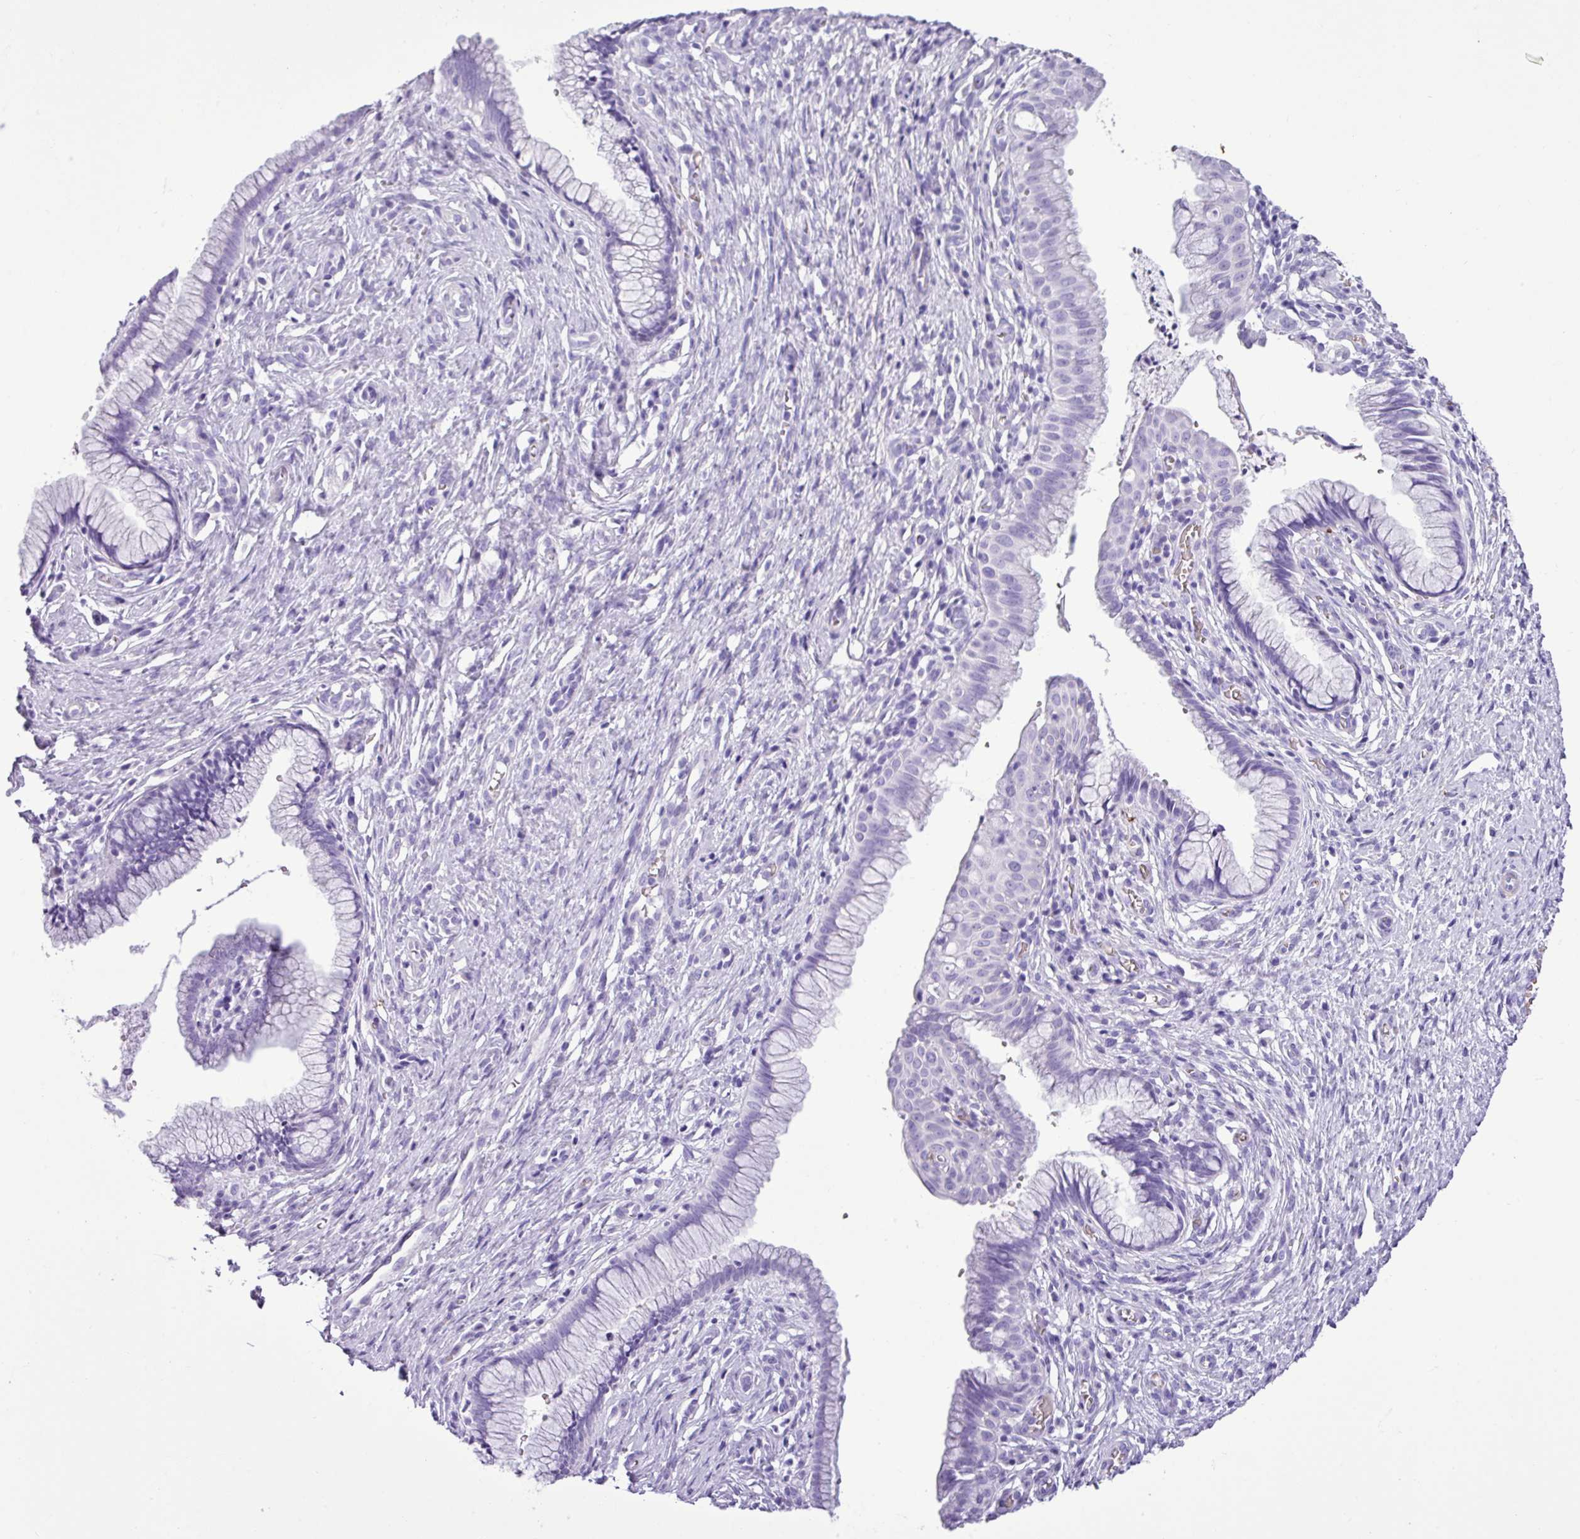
{"staining": {"intensity": "negative", "quantity": "none", "location": "none"}, "tissue": "cervix", "cell_type": "Glandular cells", "image_type": "normal", "snomed": [{"axis": "morphology", "description": "Normal tissue, NOS"}, {"axis": "topography", "description": "Cervix"}], "caption": "This is an immunohistochemistry (IHC) histopathology image of unremarkable cervix. There is no expression in glandular cells.", "gene": "ZSCAN5A", "patient": {"sex": "female", "age": 36}}